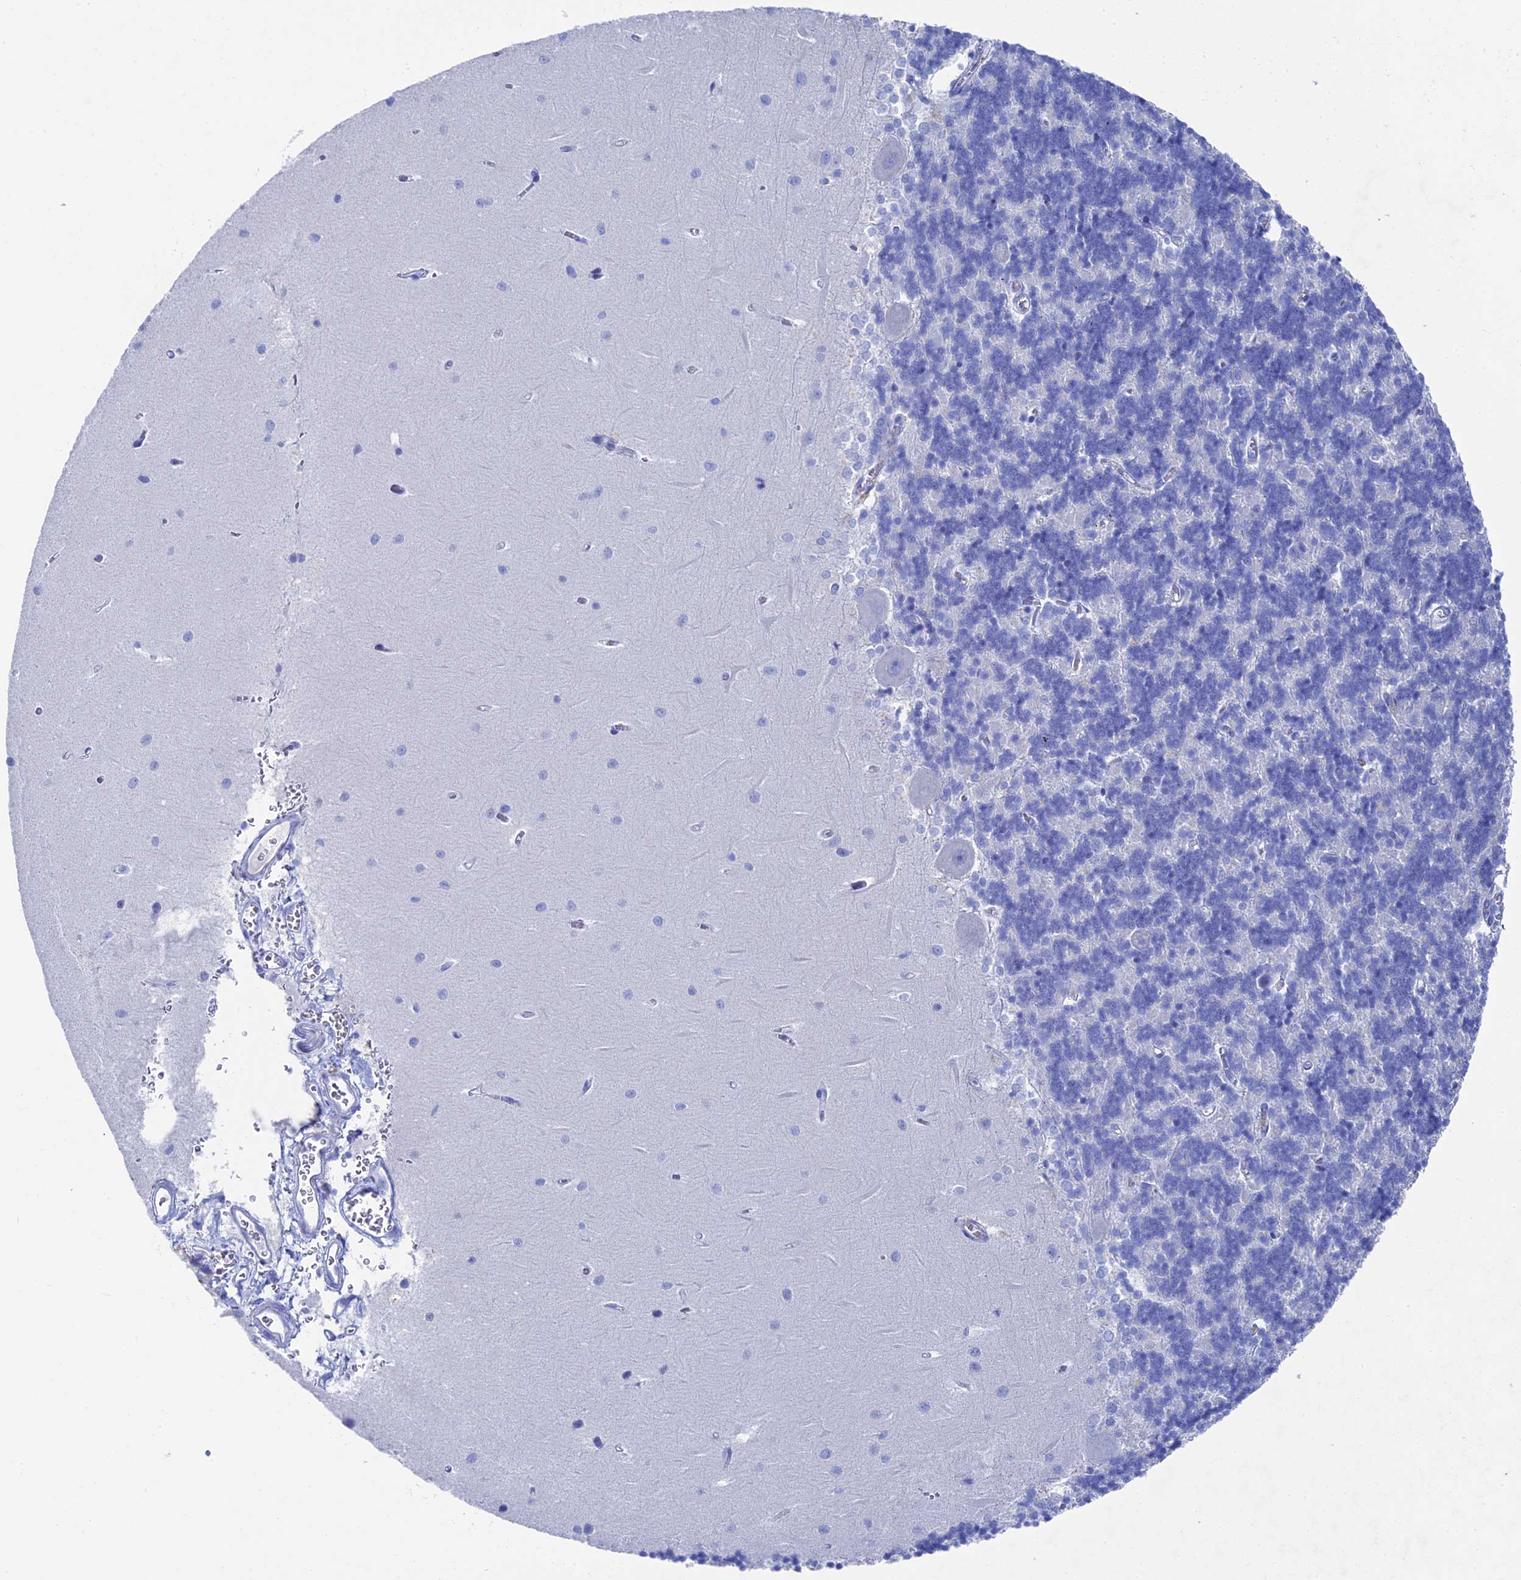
{"staining": {"intensity": "negative", "quantity": "none", "location": "none"}, "tissue": "cerebellum", "cell_type": "Cells in granular layer", "image_type": "normal", "snomed": [{"axis": "morphology", "description": "Normal tissue, NOS"}, {"axis": "topography", "description": "Cerebellum"}], "caption": "IHC photomicrograph of normal cerebellum: cerebellum stained with DAB (3,3'-diaminobenzidine) demonstrates no significant protein positivity in cells in granular layer.", "gene": "UNC119", "patient": {"sex": "male", "age": 37}}